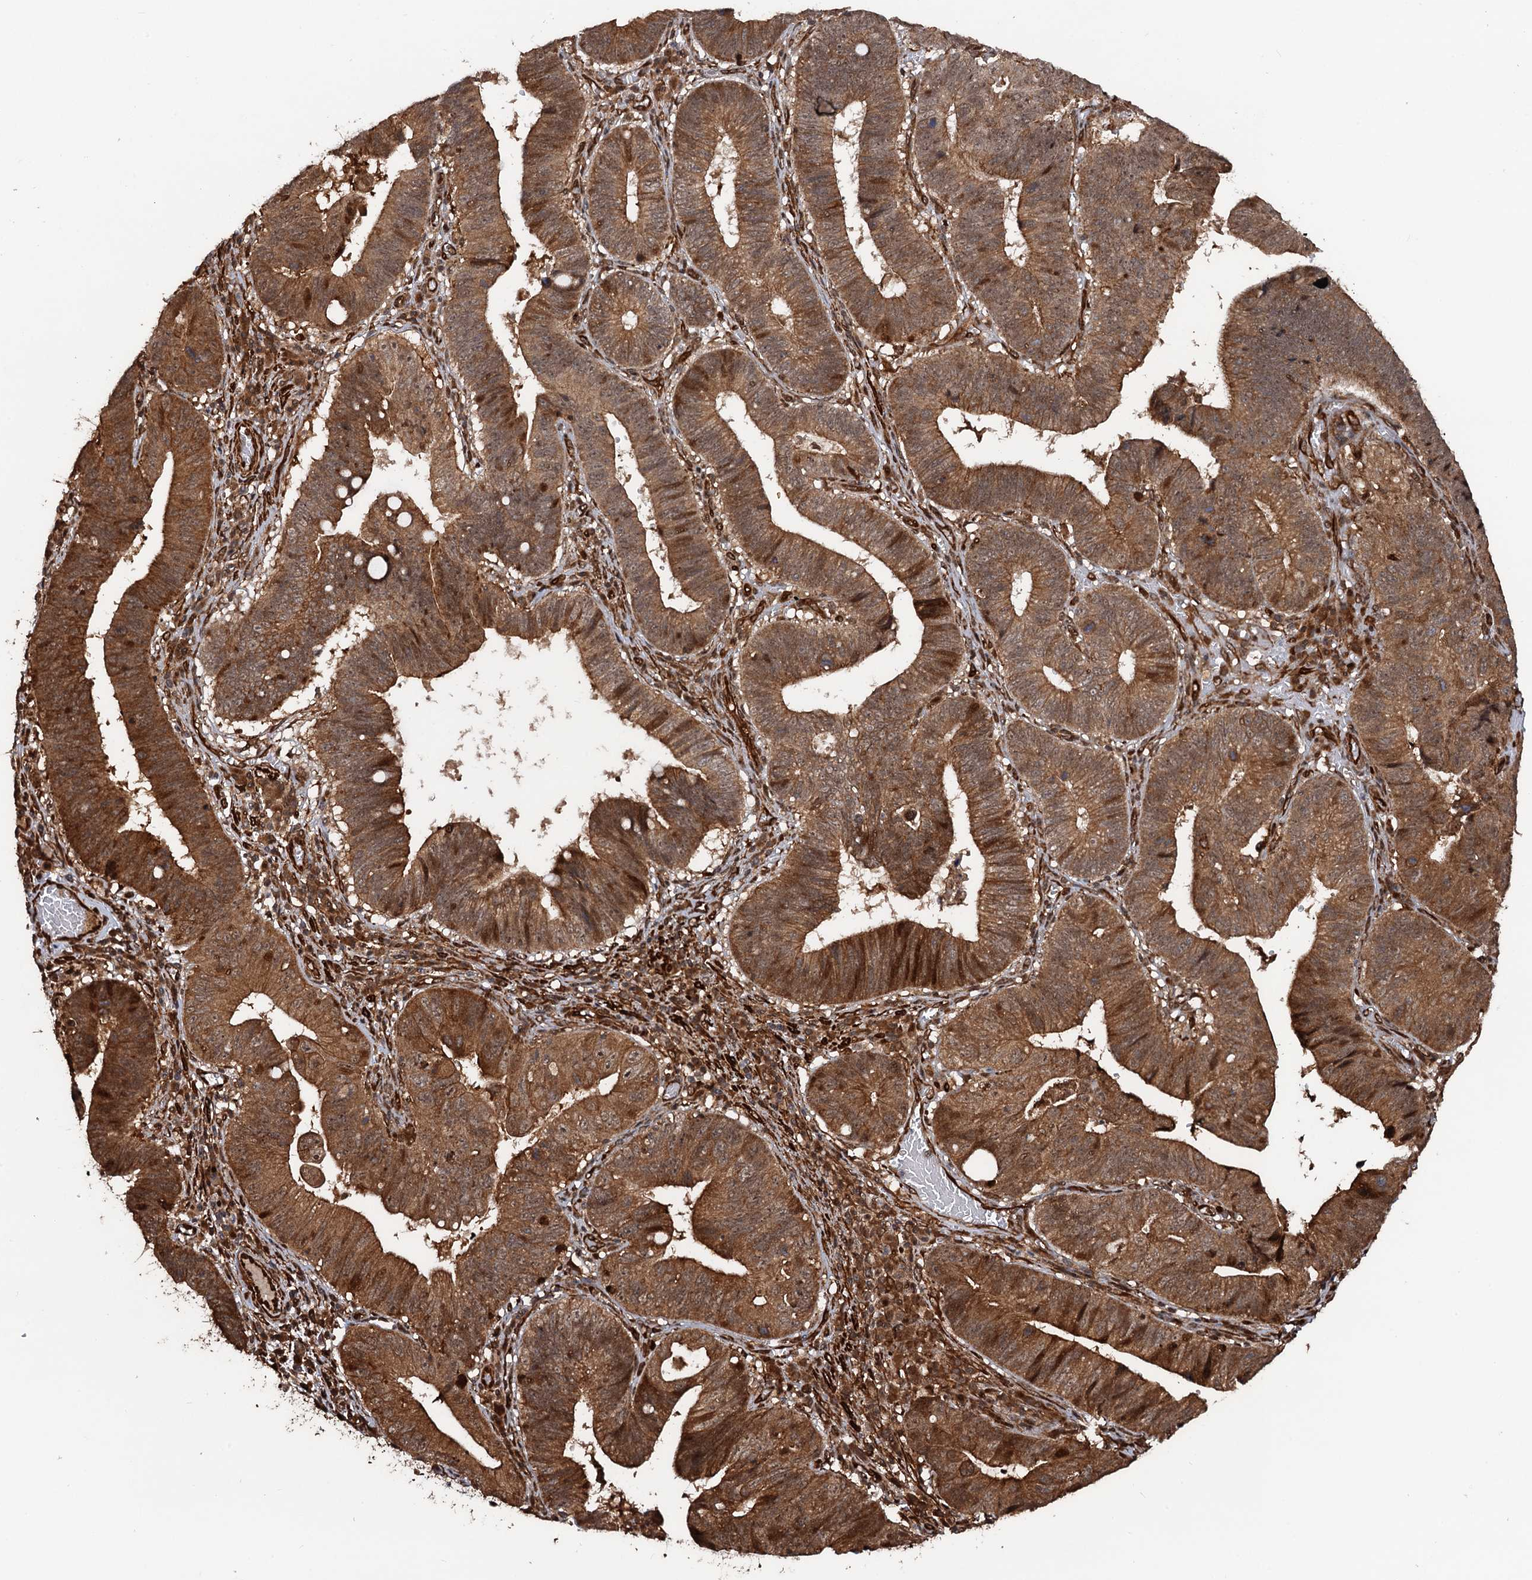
{"staining": {"intensity": "strong", "quantity": ">75%", "location": "cytoplasmic/membranous,nuclear"}, "tissue": "stomach cancer", "cell_type": "Tumor cells", "image_type": "cancer", "snomed": [{"axis": "morphology", "description": "Adenocarcinoma, NOS"}, {"axis": "topography", "description": "Stomach"}], "caption": "Immunohistochemical staining of adenocarcinoma (stomach) shows strong cytoplasmic/membranous and nuclear protein expression in approximately >75% of tumor cells.", "gene": "SNRNP25", "patient": {"sex": "male", "age": 59}}